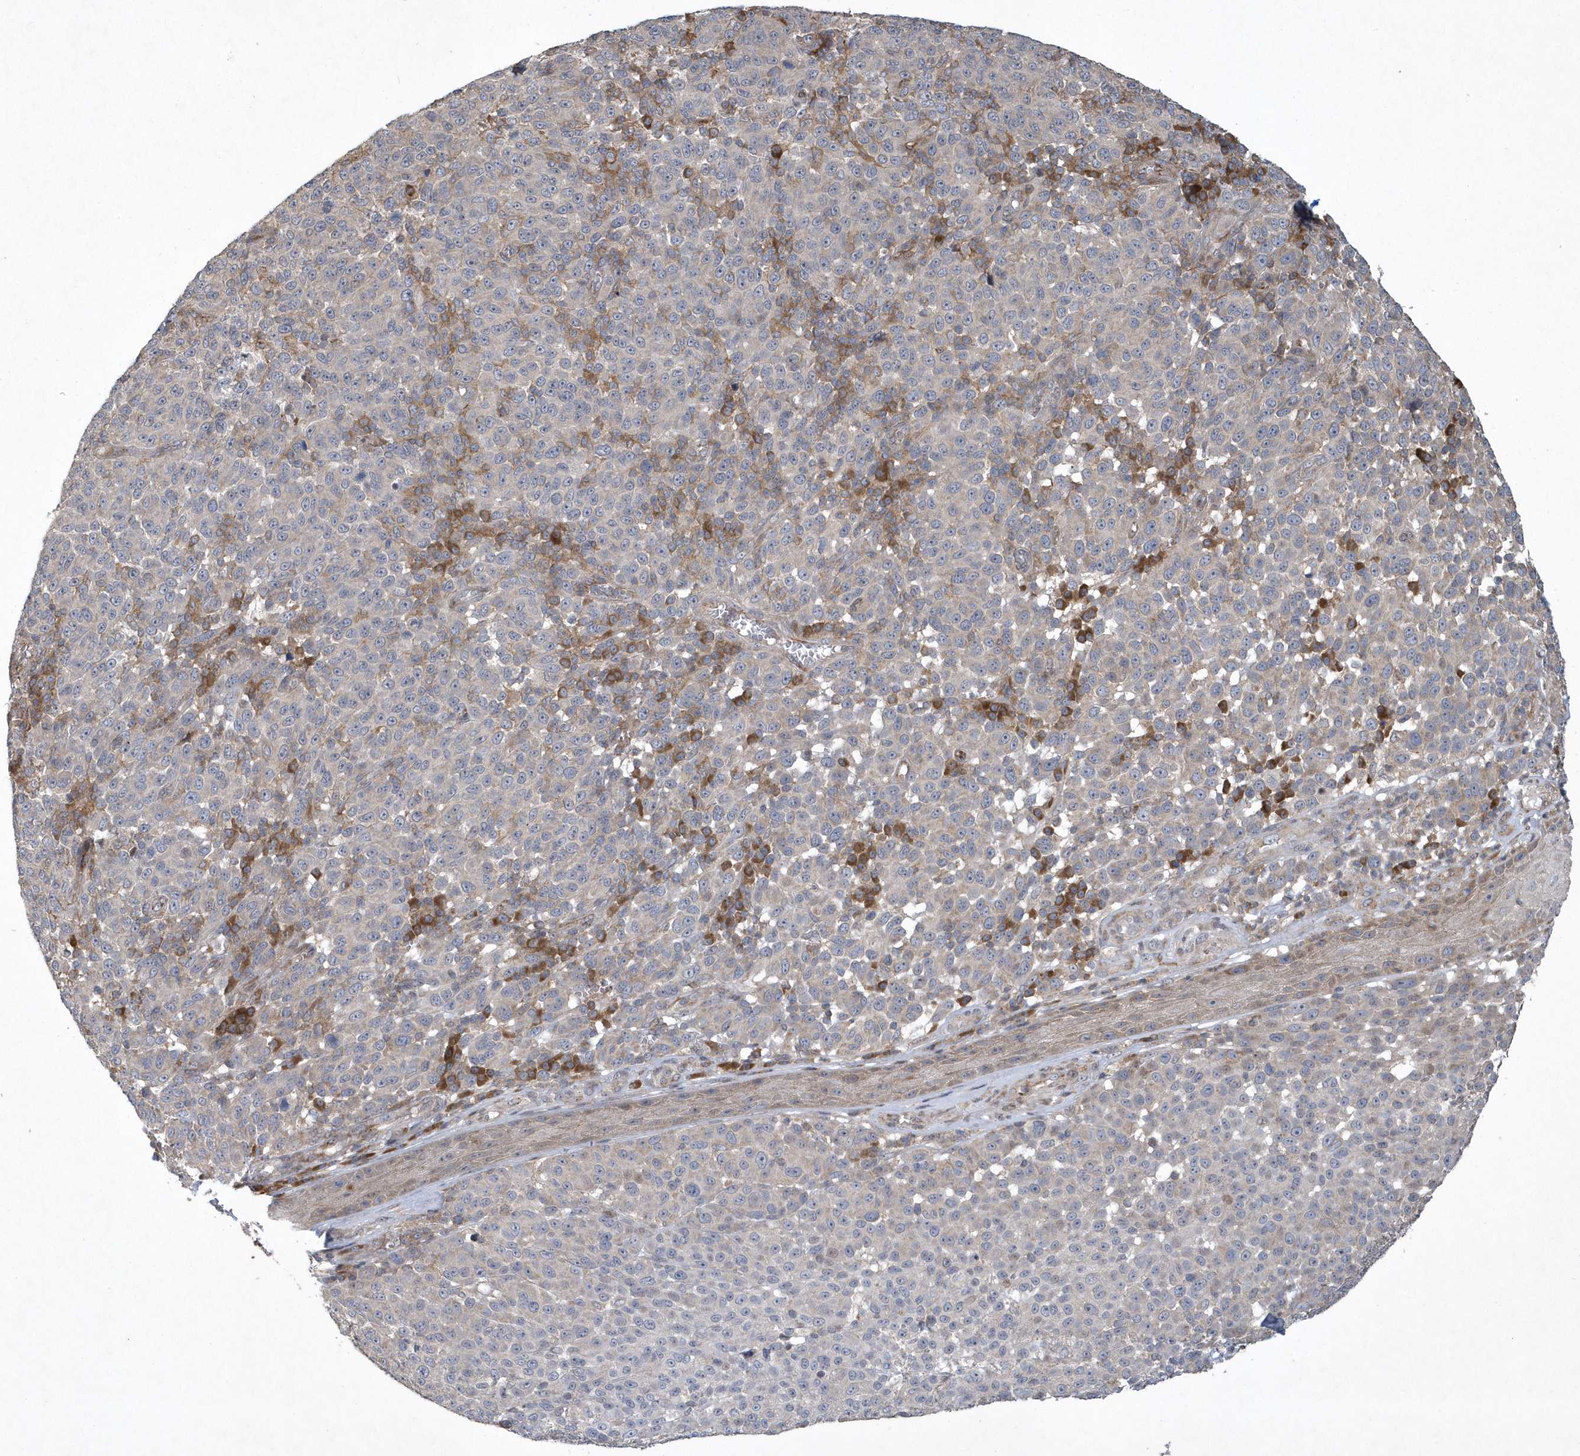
{"staining": {"intensity": "negative", "quantity": "none", "location": "none"}, "tissue": "melanoma", "cell_type": "Tumor cells", "image_type": "cancer", "snomed": [{"axis": "morphology", "description": "Malignant melanoma, NOS"}, {"axis": "topography", "description": "Skin"}], "caption": "Immunohistochemistry (IHC) micrograph of human malignant melanoma stained for a protein (brown), which displays no expression in tumor cells.", "gene": "N4BP2", "patient": {"sex": "male", "age": 49}}